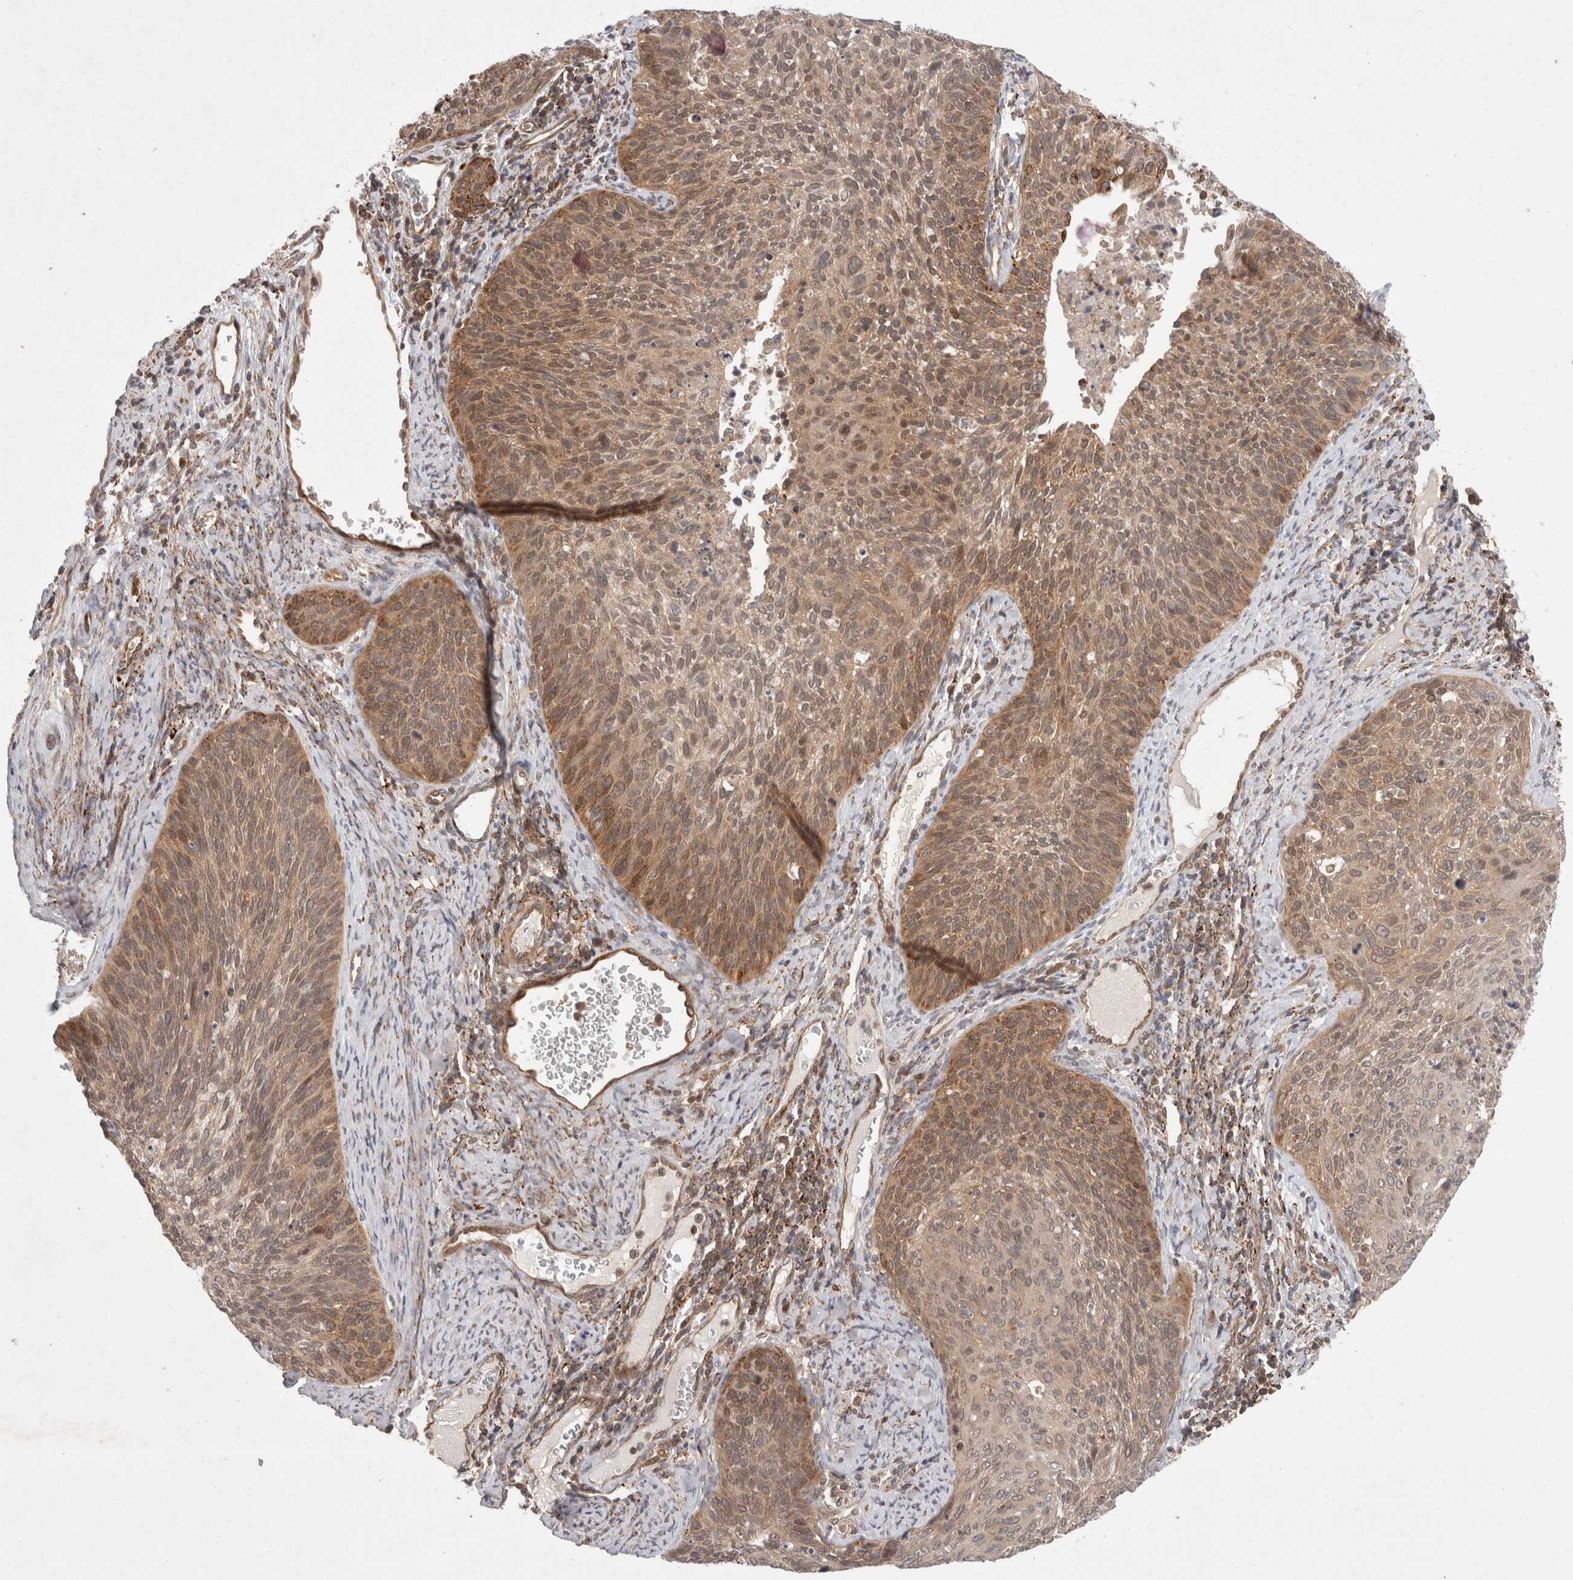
{"staining": {"intensity": "moderate", "quantity": ">75%", "location": "cytoplasmic/membranous"}, "tissue": "cervical cancer", "cell_type": "Tumor cells", "image_type": "cancer", "snomed": [{"axis": "morphology", "description": "Squamous cell carcinoma, NOS"}, {"axis": "topography", "description": "Cervix"}], "caption": "An immunohistochemistry (IHC) histopathology image of neoplastic tissue is shown. Protein staining in brown highlights moderate cytoplasmic/membranous positivity in squamous cell carcinoma (cervical) within tumor cells.", "gene": "HROB", "patient": {"sex": "female", "age": 55}}